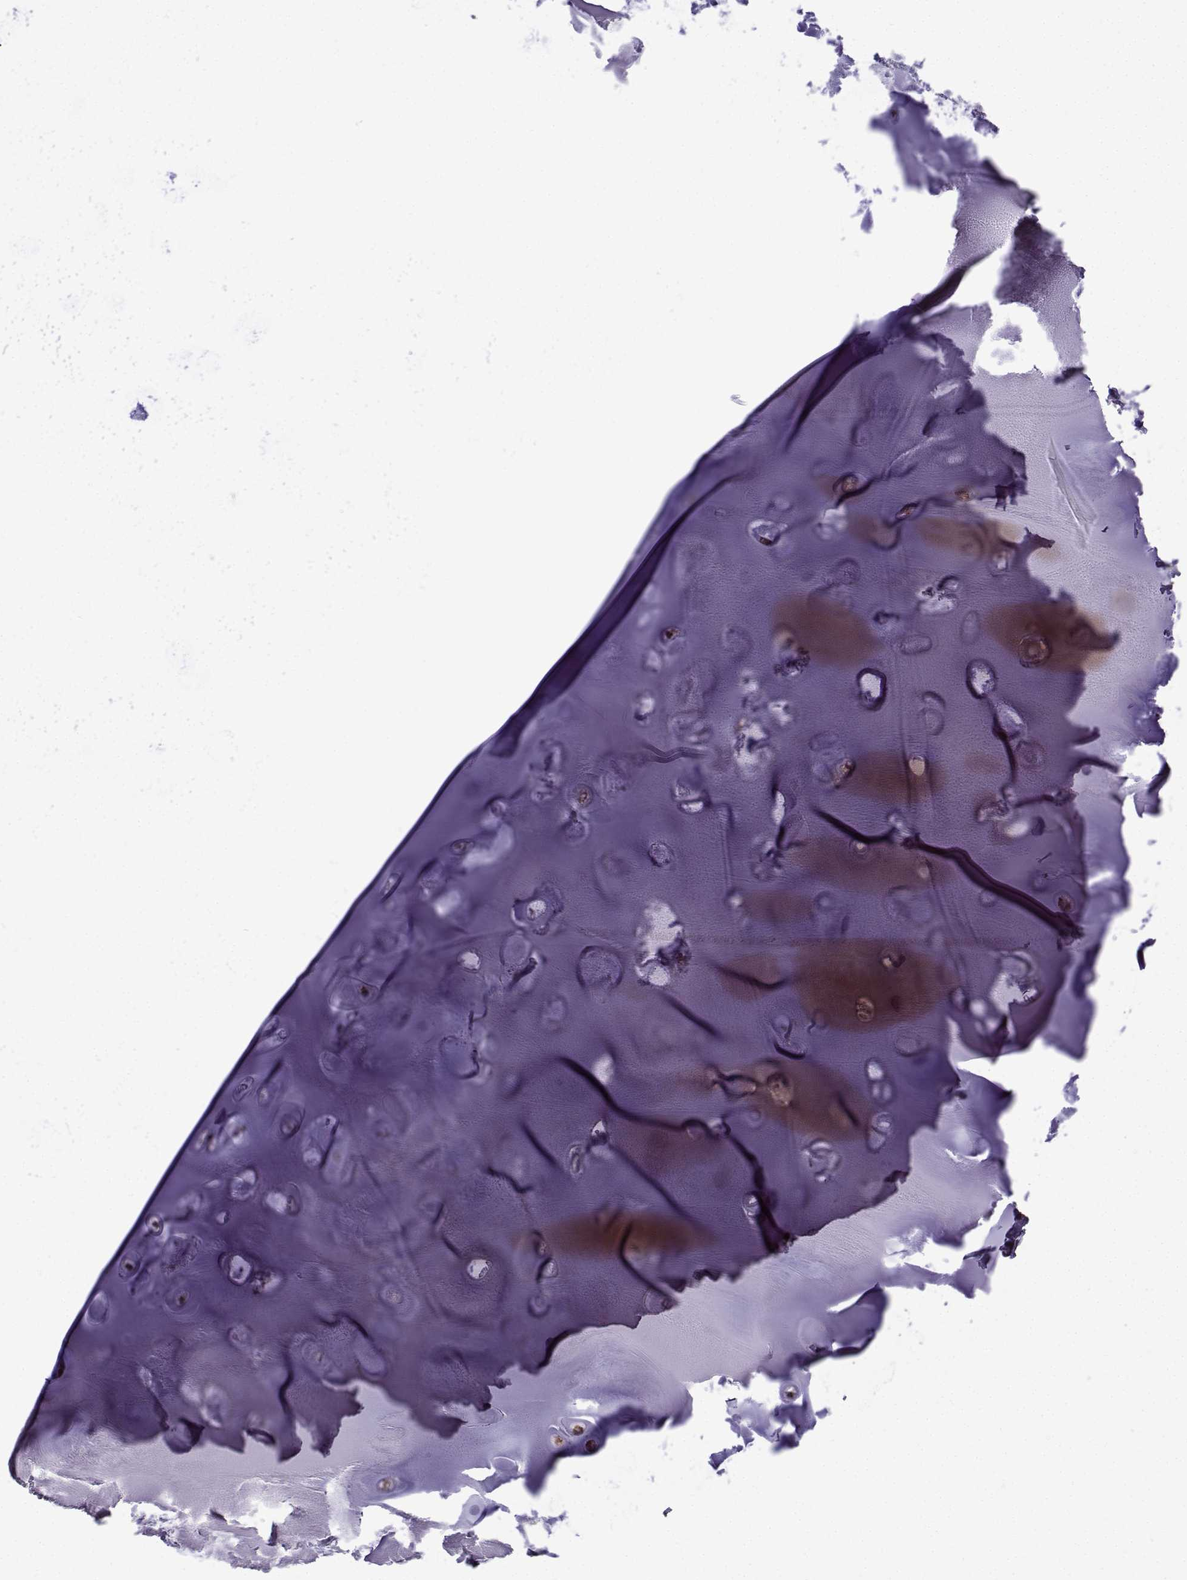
{"staining": {"intensity": "weak", "quantity": "<25%", "location": "cytoplasmic/membranous"}, "tissue": "soft tissue", "cell_type": "Chondrocytes", "image_type": "normal", "snomed": [{"axis": "morphology", "description": "Normal tissue, NOS"}, {"axis": "morphology", "description": "Squamous cell carcinoma, NOS"}, {"axis": "topography", "description": "Cartilage tissue"}, {"axis": "topography", "description": "Lung"}], "caption": "There is no significant staining in chondrocytes of soft tissue. The staining is performed using DAB brown chromogen with nuclei counter-stained in using hematoxylin.", "gene": "TAB2", "patient": {"sex": "male", "age": 66}}